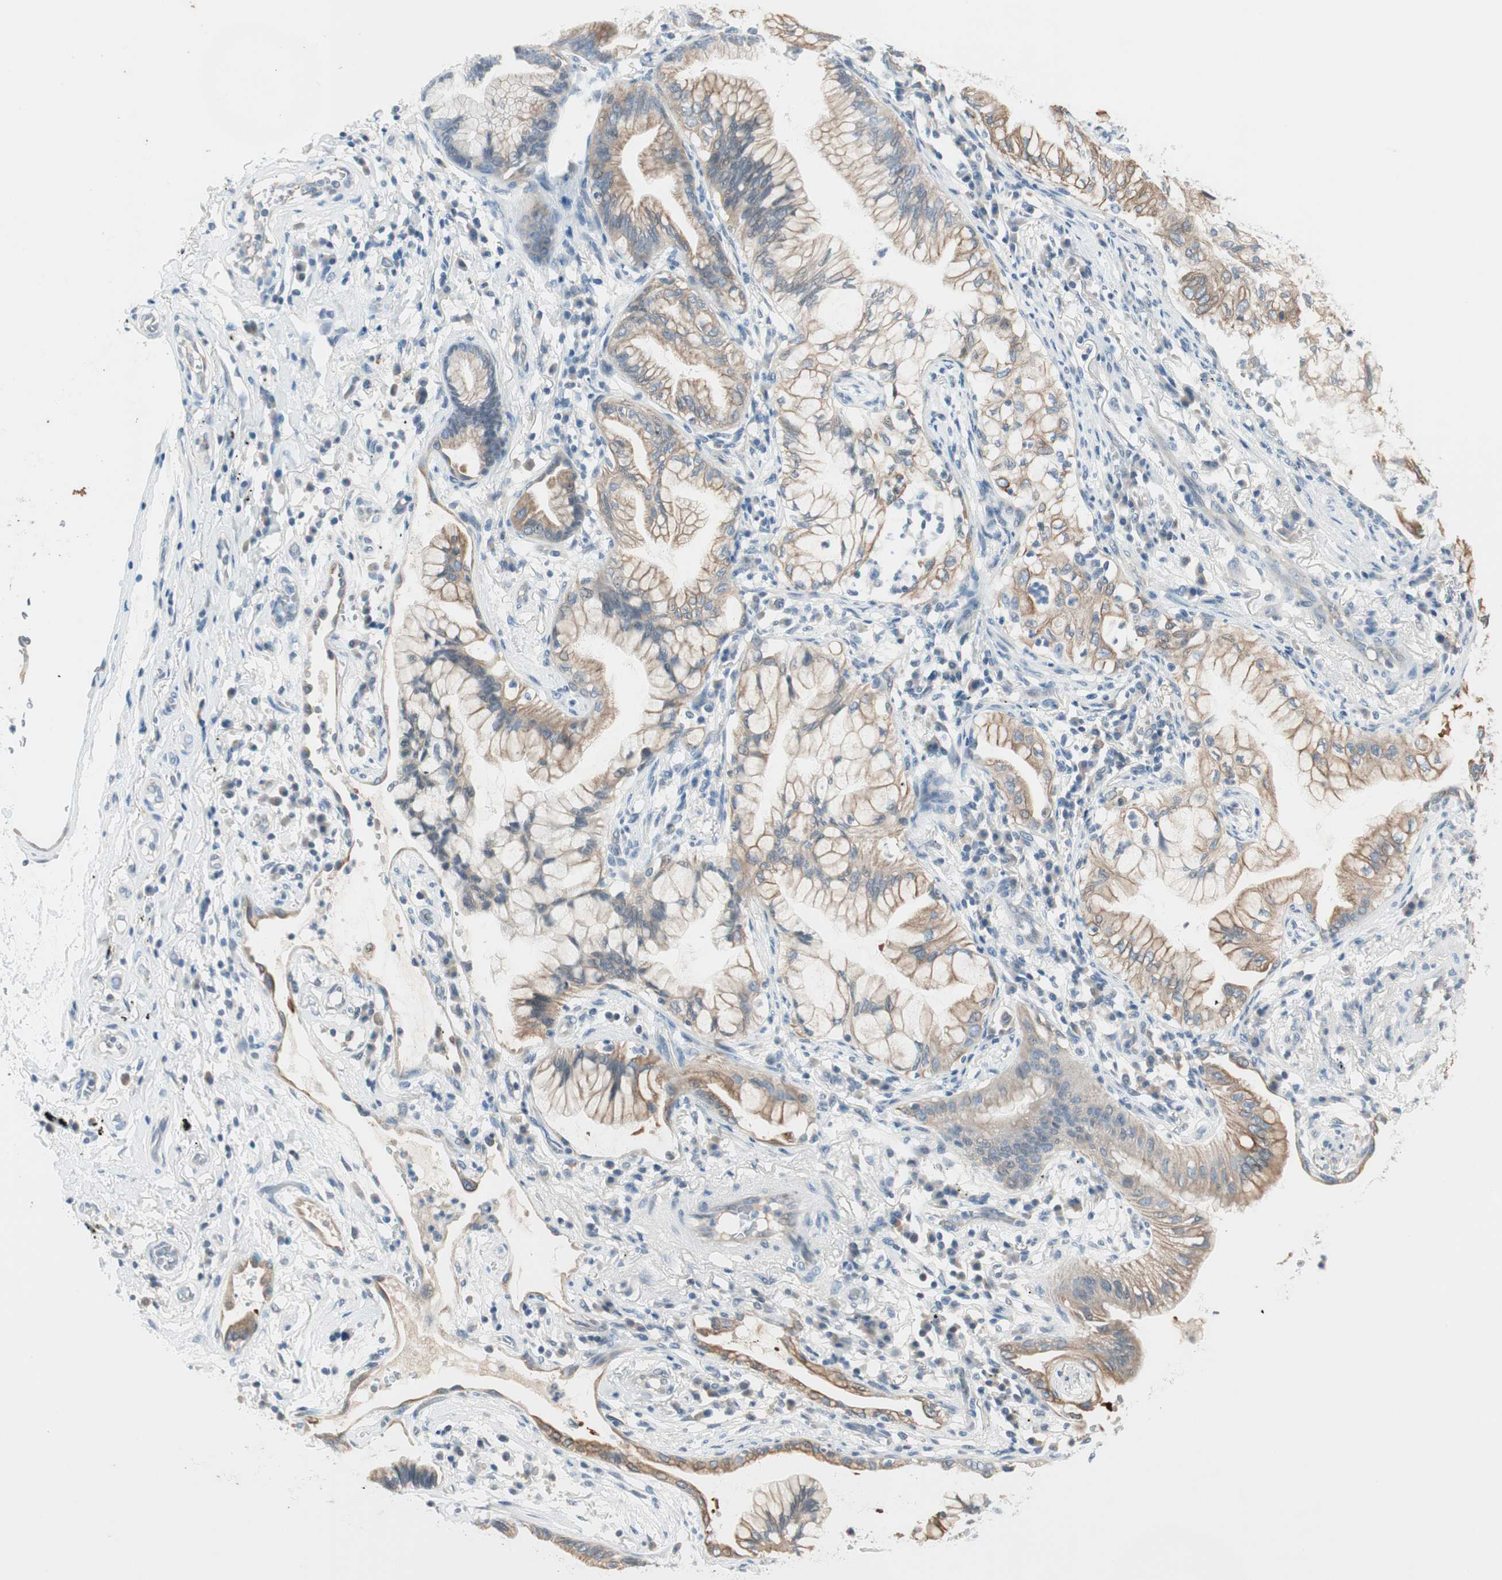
{"staining": {"intensity": "moderate", "quantity": ">75%", "location": "cytoplasmic/membranous"}, "tissue": "lung cancer", "cell_type": "Tumor cells", "image_type": "cancer", "snomed": [{"axis": "morphology", "description": "Adenocarcinoma, NOS"}, {"axis": "topography", "description": "Lung"}], "caption": "IHC (DAB (3,3'-diaminobenzidine)) staining of human adenocarcinoma (lung) exhibits moderate cytoplasmic/membranous protein positivity in approximately >75% of tumor cells.", "gene": "GNAO1", "patient": {"sex": "female", "age": 70}}